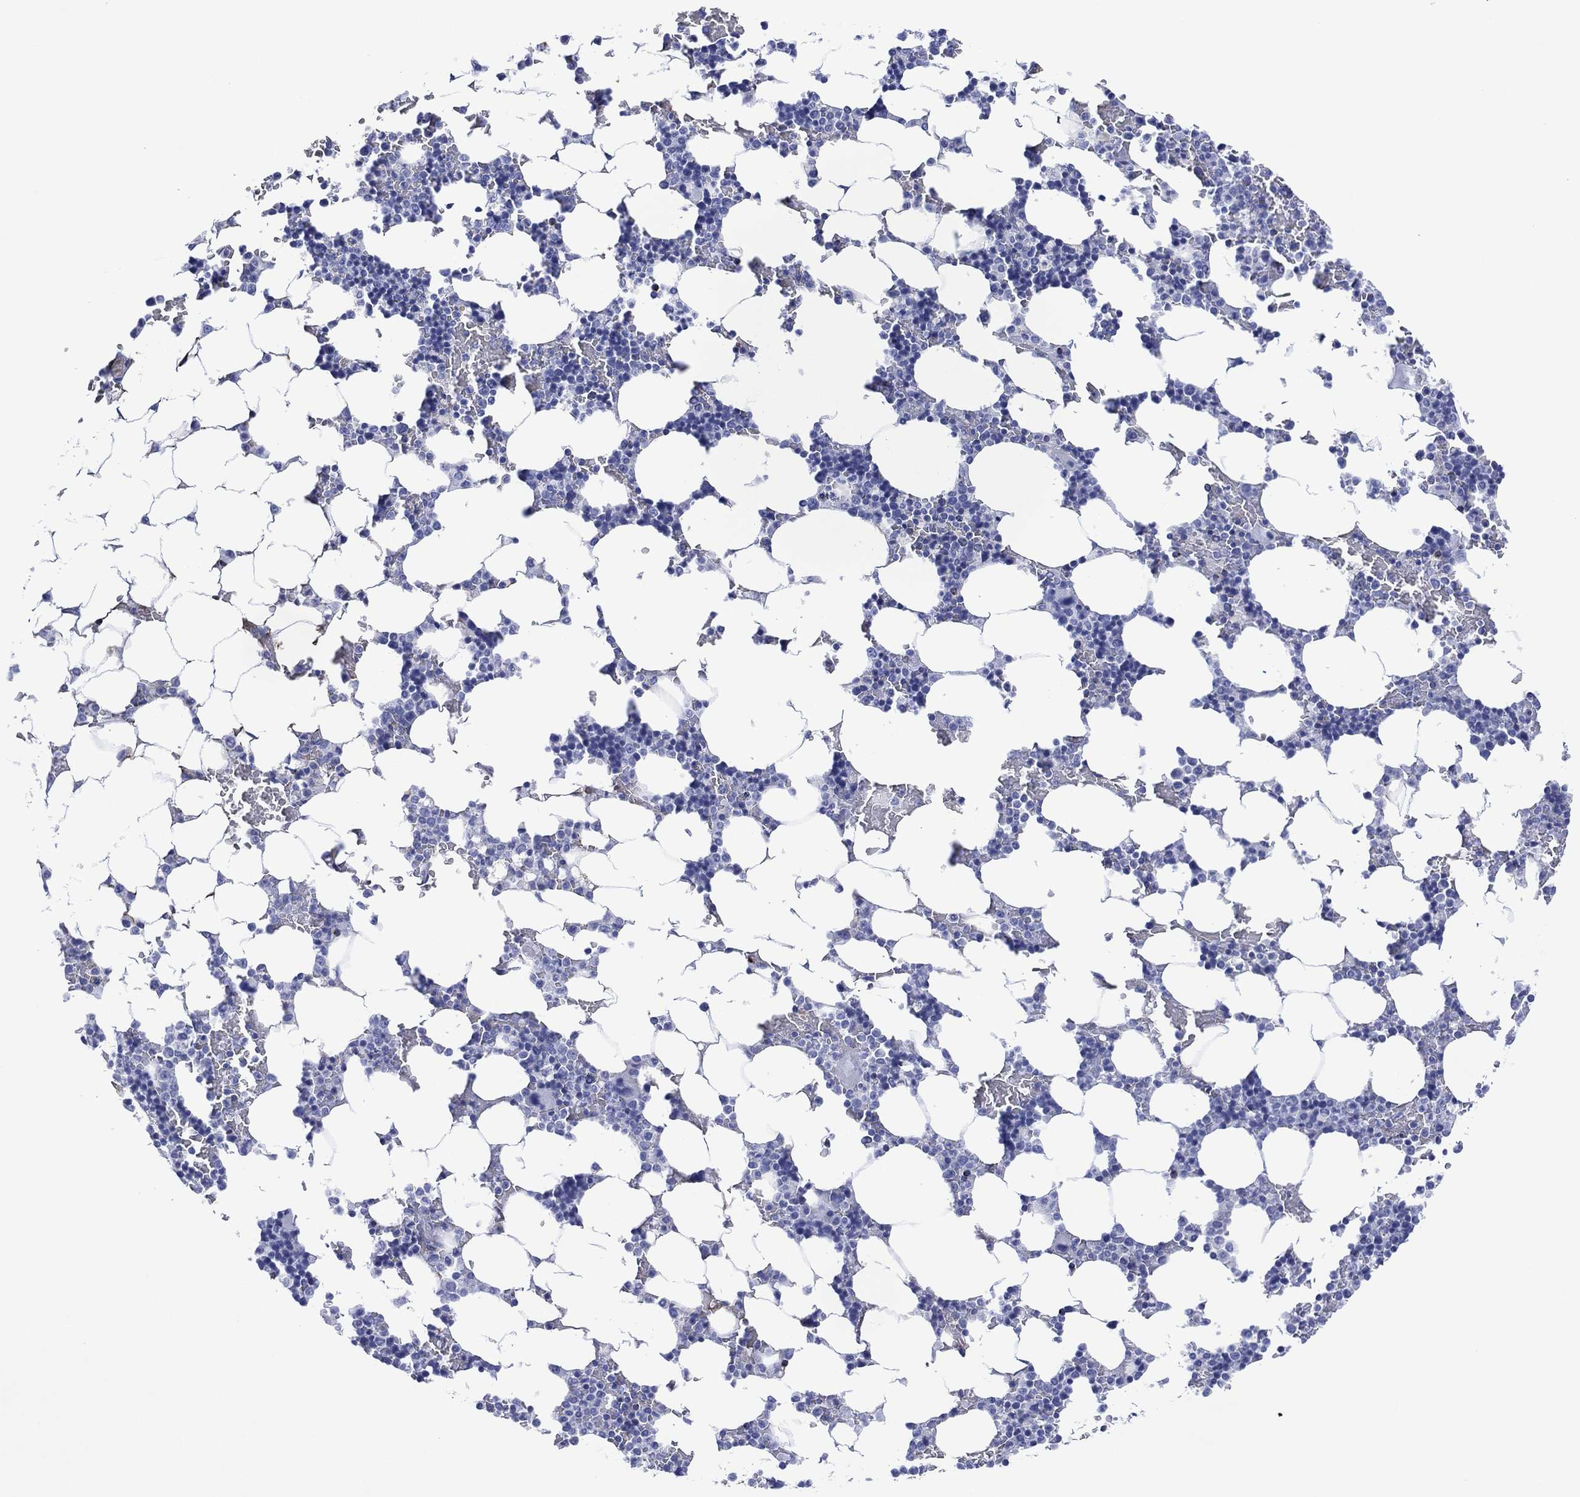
{"staining": {"intensity": "negative", "quantity": "none", "location": "none"}, "tissue": "bone marrow", "cell_type": "Hematopoietic cells", "image_type": "normal", "snomed": [{"axis": "morphology", "description": "Normal tissue, NOS"}, {"axis": "topography", "description": "Bone marrow"}], "caption": "Immunohistochemistry micrograph of unremarkable bone marrow: human bone marrow stained with DAB exhibits no significant protein staining in hematopoietic cells. The staining was performed using DAB (3,3'-diaminobenzidine) to visualize the protein expression in brown, while the nuclei were stained in blue with hematoxylin (Magnification: 20x).", "gene": "DPP4", "patient": {"sex": "male", "age": 51}}